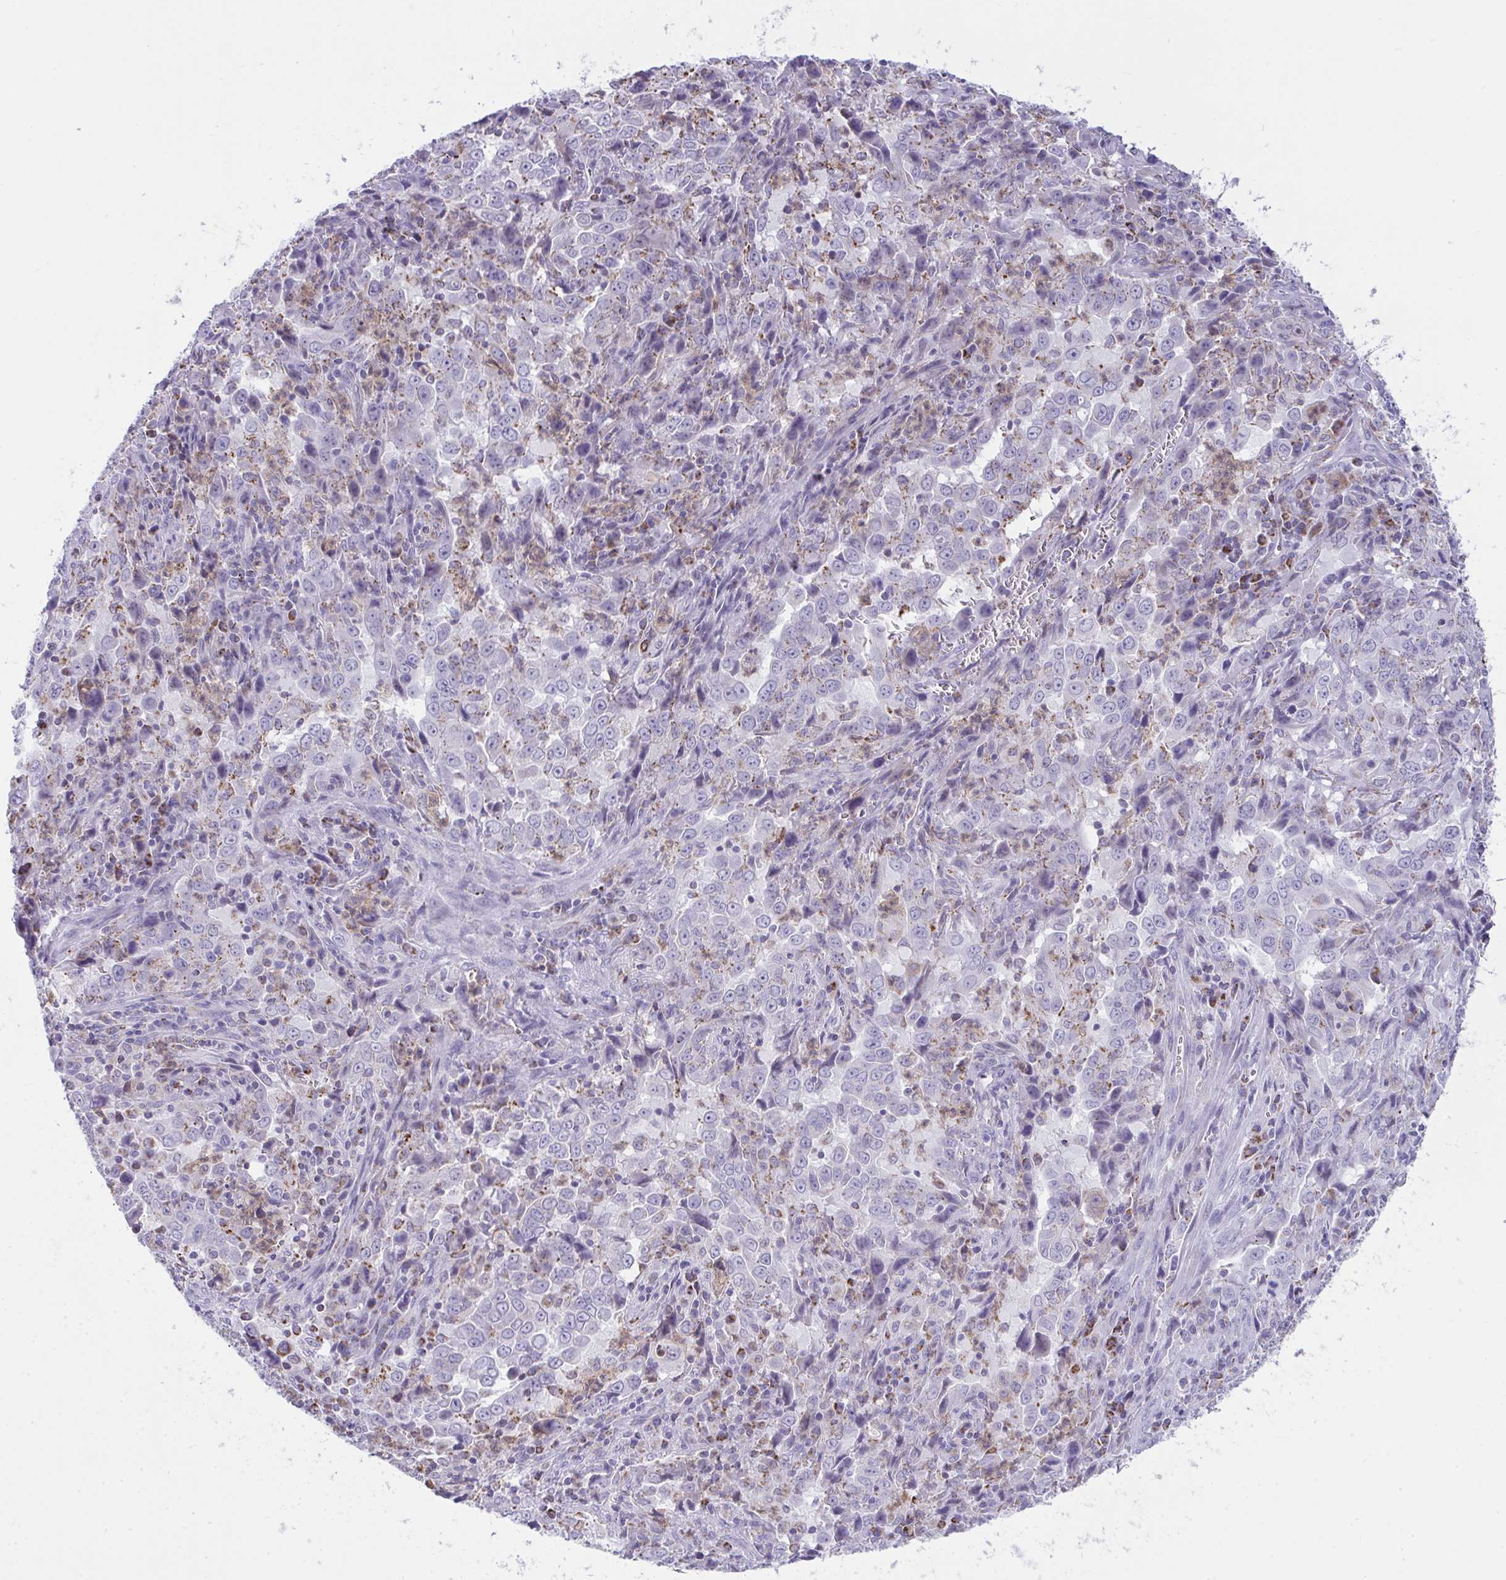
{"staining": {"intensity": "weak", "quantity": "<25%", "location": "cytoplasmic/membranous"}, "tissue": "lung cancer", "cell_type": "Tumor cells", "image_type": "cancer", "snomed": [{"axis": "morphology", "description": "Adenocarcinoma, NOS"}, {"axis": "topography", "description": "Lung"}], "caption": "A photomicrograph of human lung adenocarcinoma is negative for staining in tumor cells.", "gene": "PLA2G12B", "patient": {"sex": "male", "age": 67}}